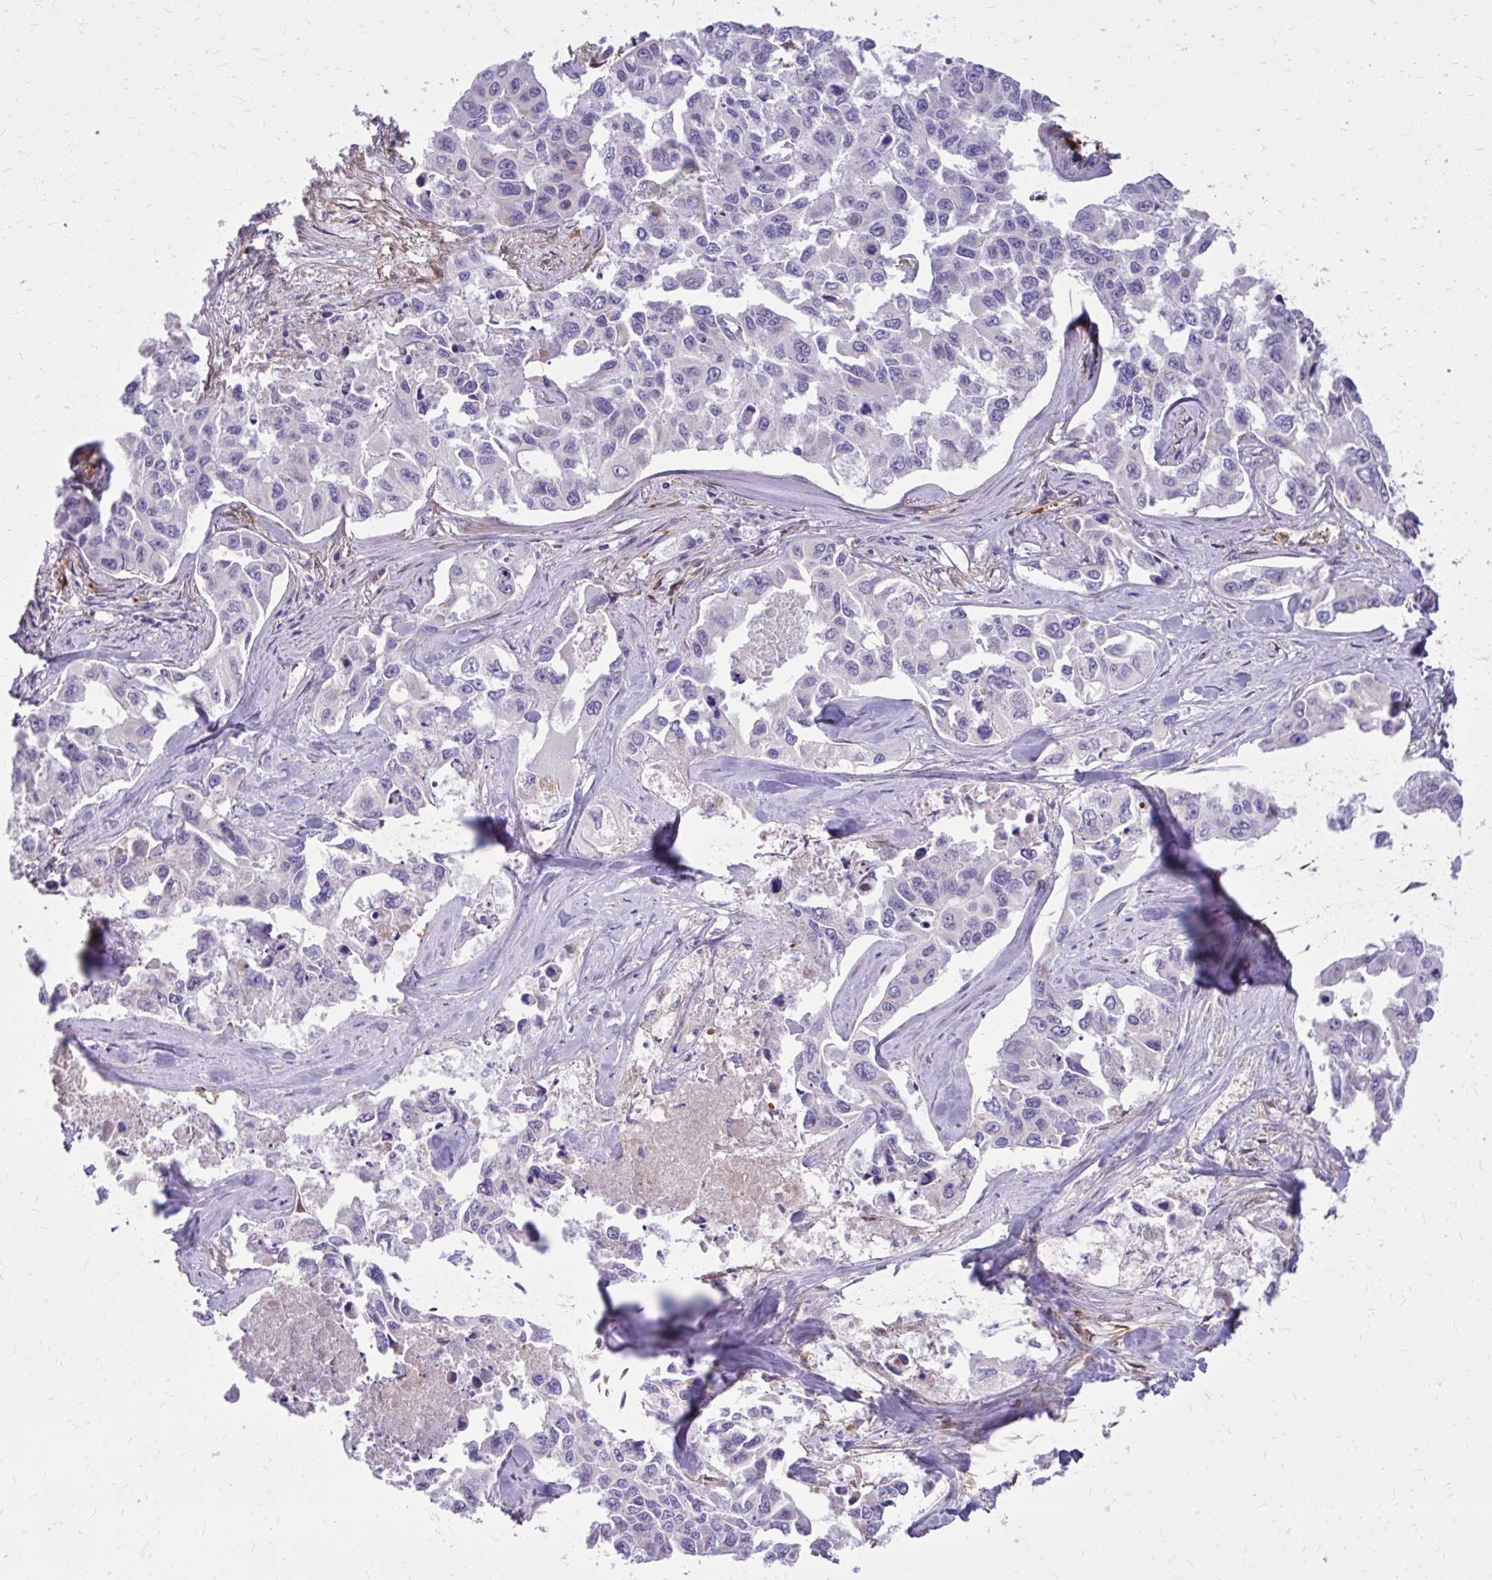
{"staining": {"intensity": "negative", "quantity": "none", "location": "none"}, "tissue": "lung cancer", "cell_type": "Tumor cells", "image_type": "cancer", "snomed": [{"axis": "morphology", "description": "Adenocarcinoma, NOS"}, {"axis": "topography", "description": "Lung"}], "caption": "There is no significant expression in tumor cells of lung cancer.", "gene": "NNMT", "patient": {"sex": "male", "age": 64}}